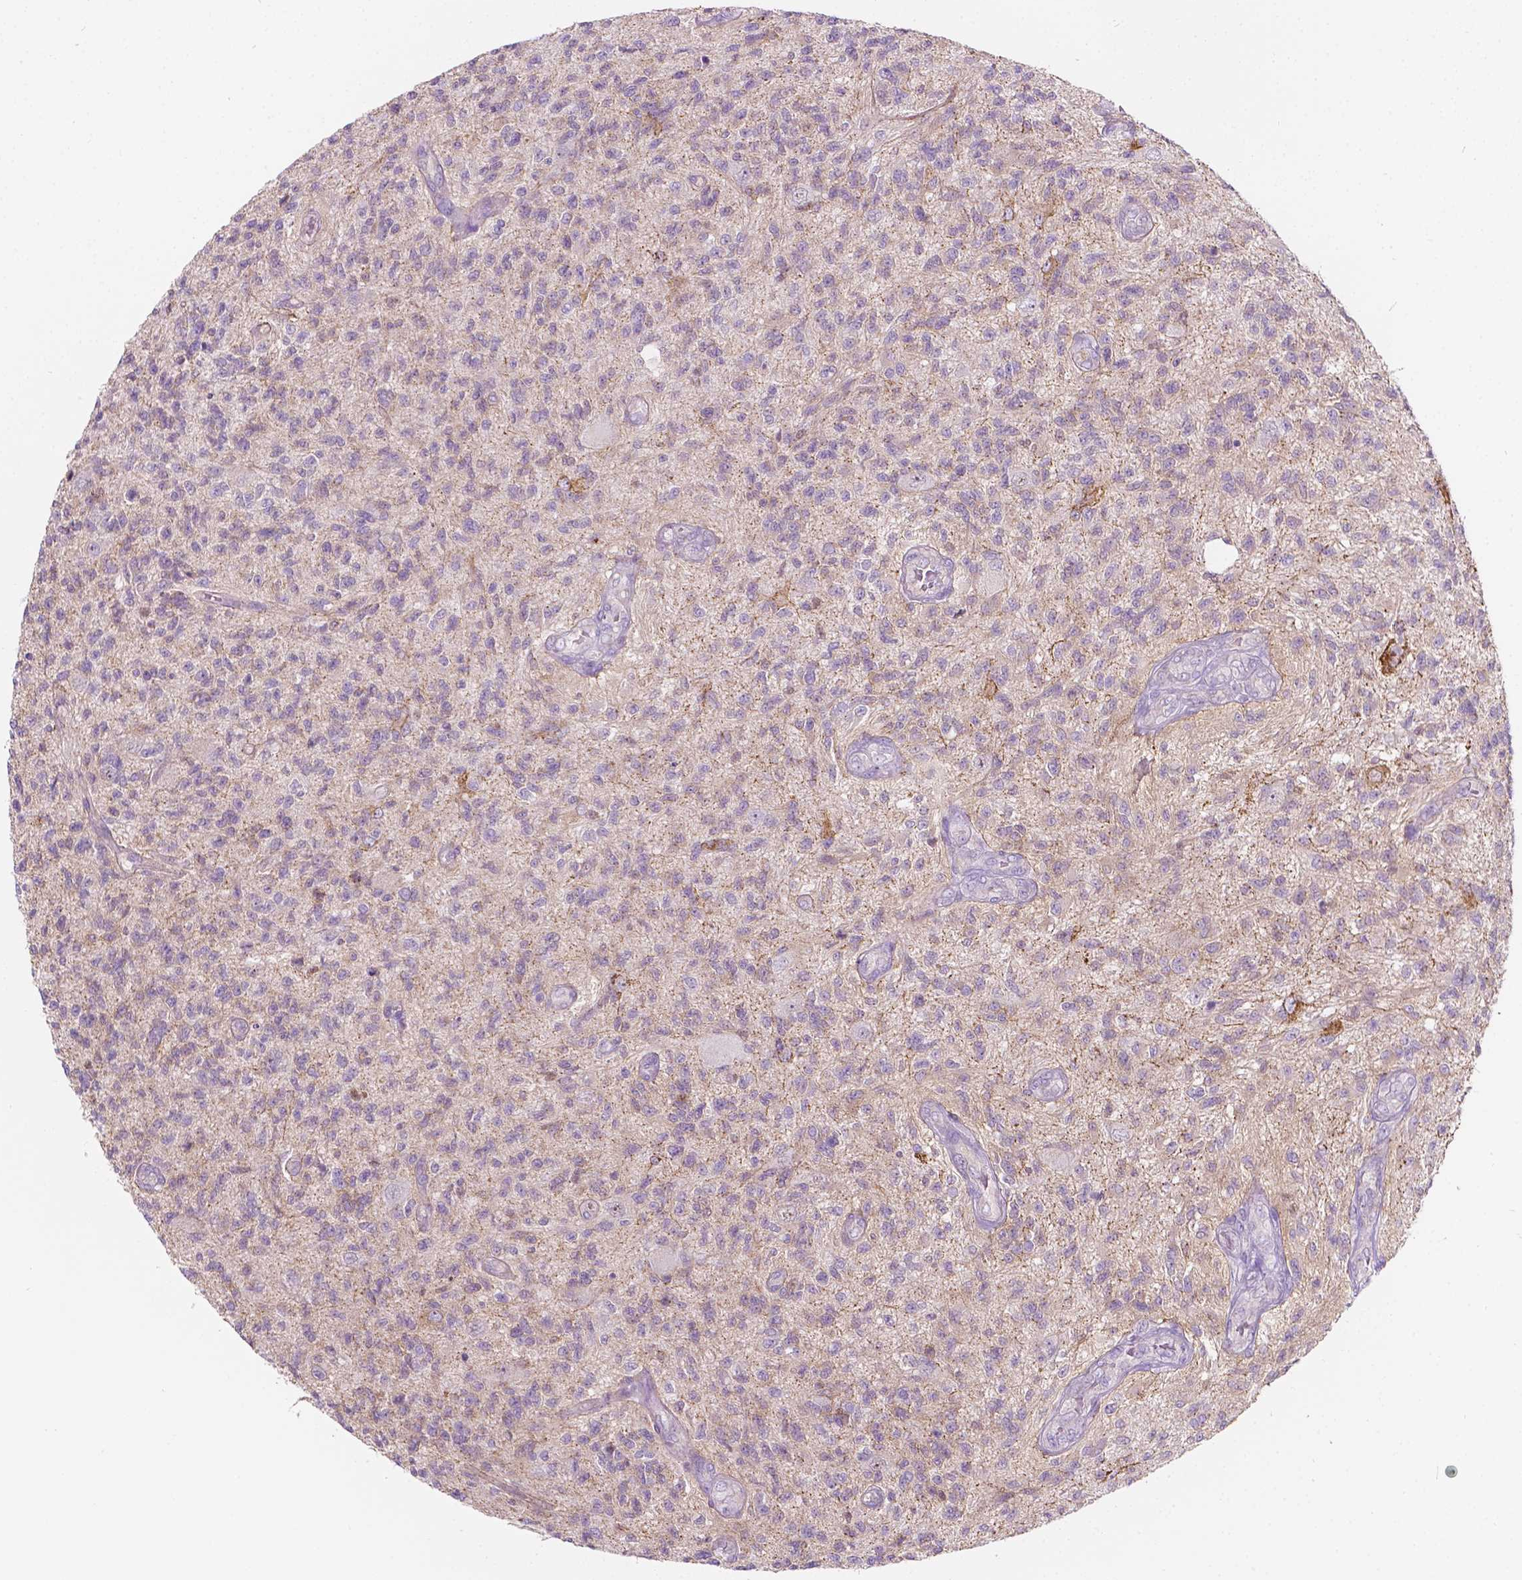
{"staining": {"intensity": "negative", "quantity": "none", "location": "none"}, "tissue": "glioma", "cell_type": "Tumor cells", "image_type": "cancer", "snomed": [{"axis": "morphology", "description": "Glioma, malignant, High grade"}, {"axis": "topography", "description": "Brain"}], "caption": "DAB immunohistochemical staining of human high-grade glioma (malignant) exhibits no significant expression in tumor cells.", "gene": "NOS1AP", "patient": {"sex": "male", "age": 56}}